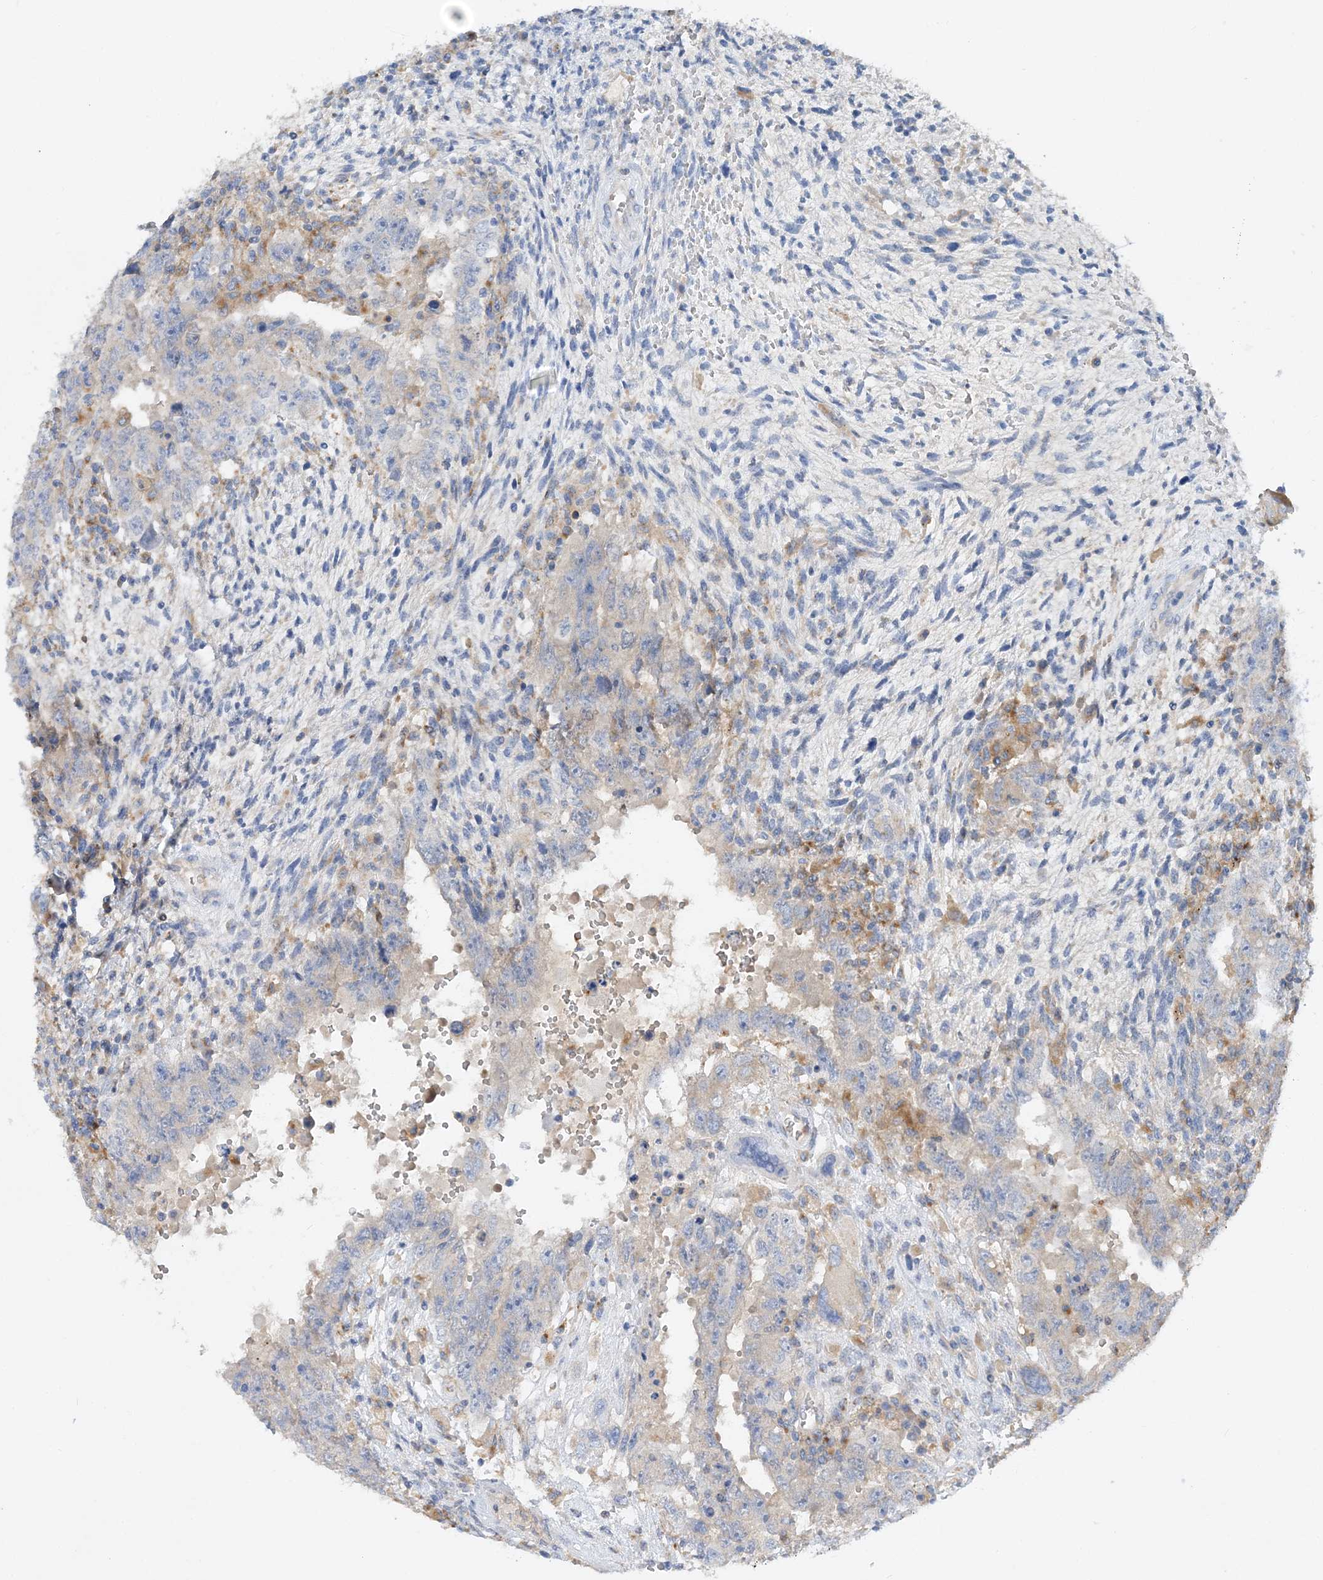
{"staining": {"intensity": "negative", "quantity": "none", "location": "none"}, "tissue": "testis cancer", "cell_type": "Tumor cells", "image_type": "cancer", "snomed": [{"axis": "morphology", "description": "Carcinoma, Embryonal, NOS"}, {"axis": "topography", "description": "Testis"}], "caption": "Immunohistochemical staining of human testis cancer (embryonal carcinoma) demonstrates no significant staining in tumor cells.", "gene": "GRINA", "patient": {"sex": "male", "age": 26}}